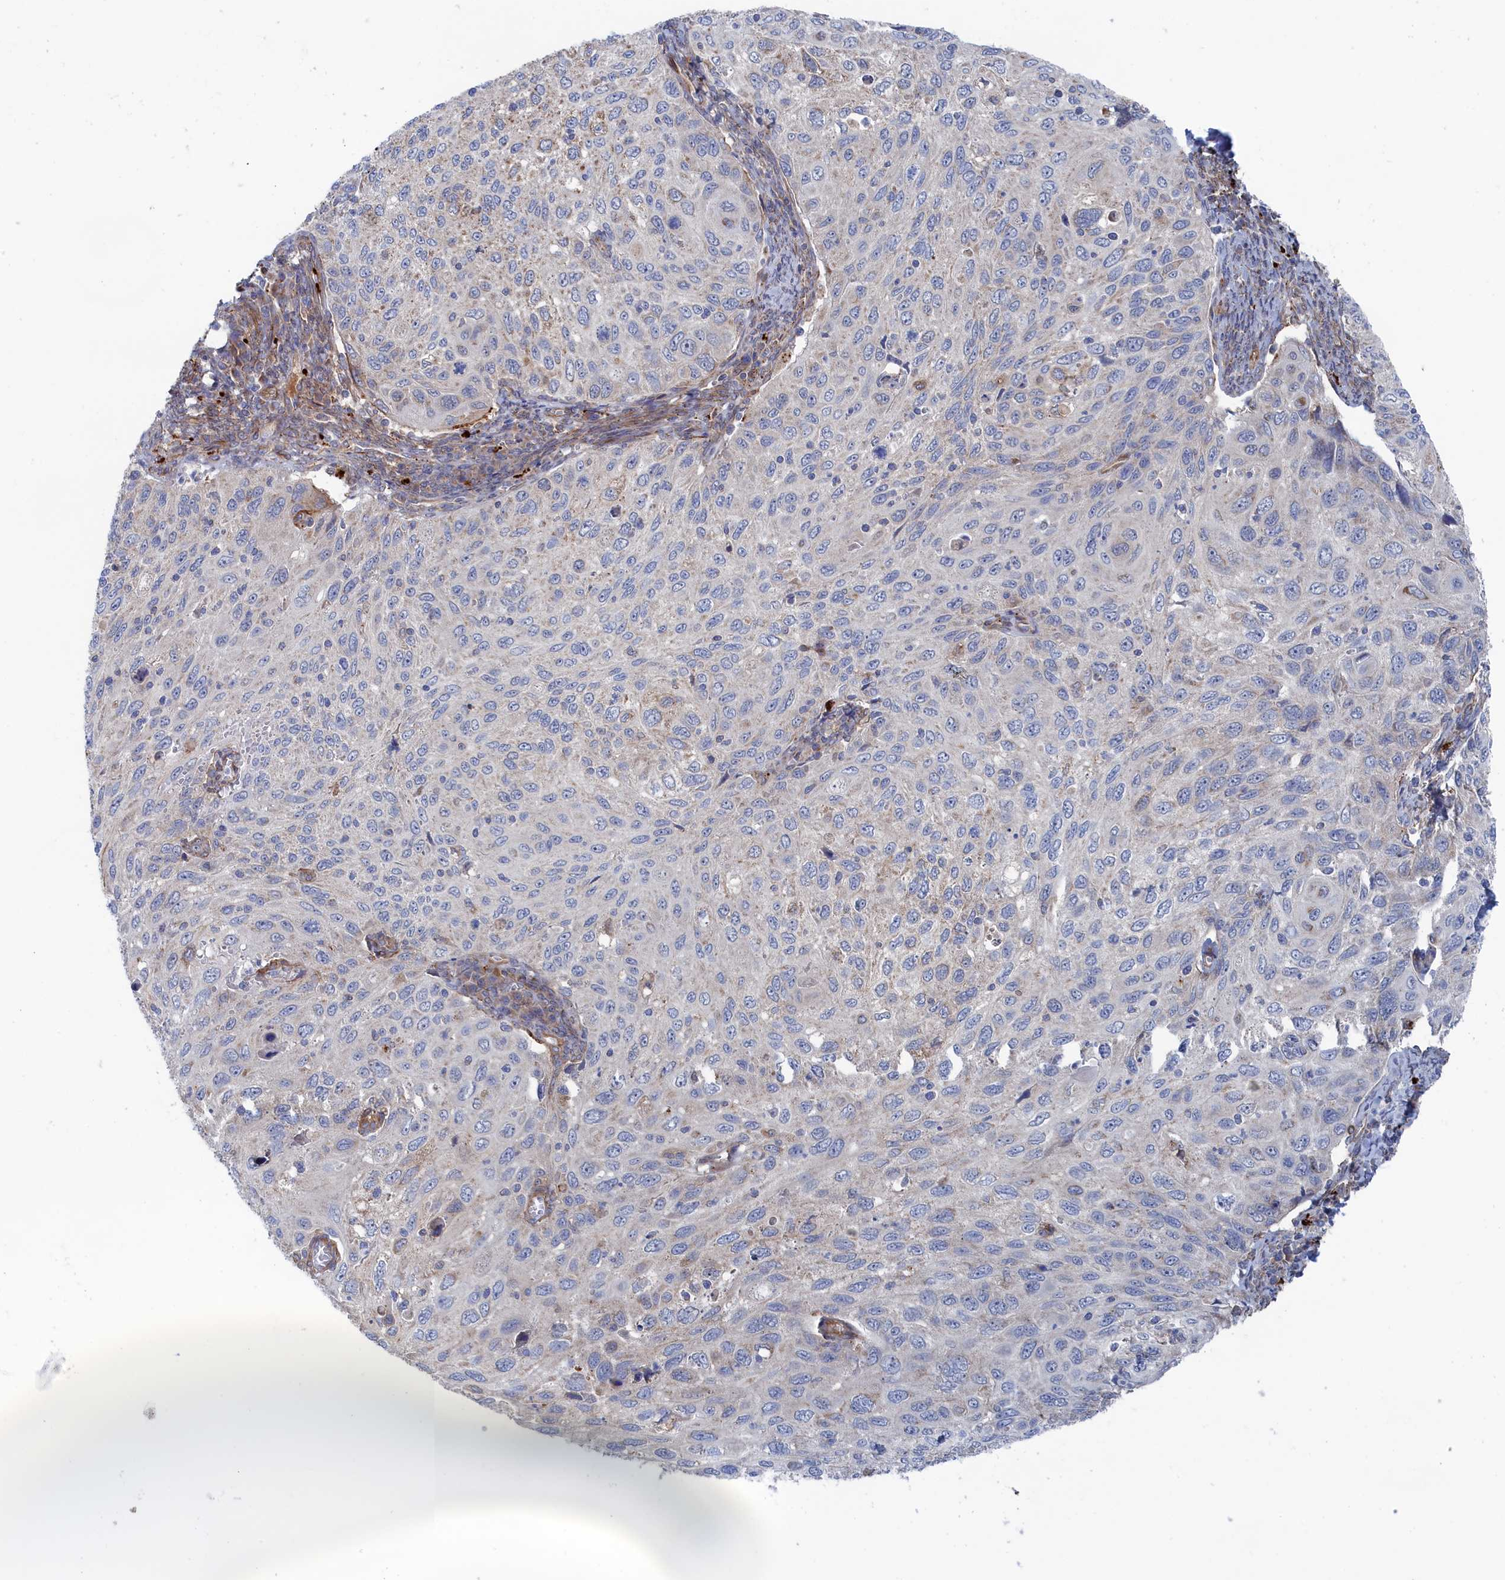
{"staining": {"intensity": "weak", "quantity": "<25%", "location": "cytoplasmic/membranous"}, "tissue": "cervical cancer", "cell_type": "Tumor cells", "image_type": "cancer", "snomed": [{"axis": "morphology", "description": "Squamous cell carcinoma, NOS"}, {"axis": "topography", "description": "Cervix"}], "caption": "Cervical squamous cell carcinoma was stained to show a protein in brown. There is no significant expression in tumor cells.", "gene": "FILIP1L", "patient": {"sex": "female", "age": 70}}